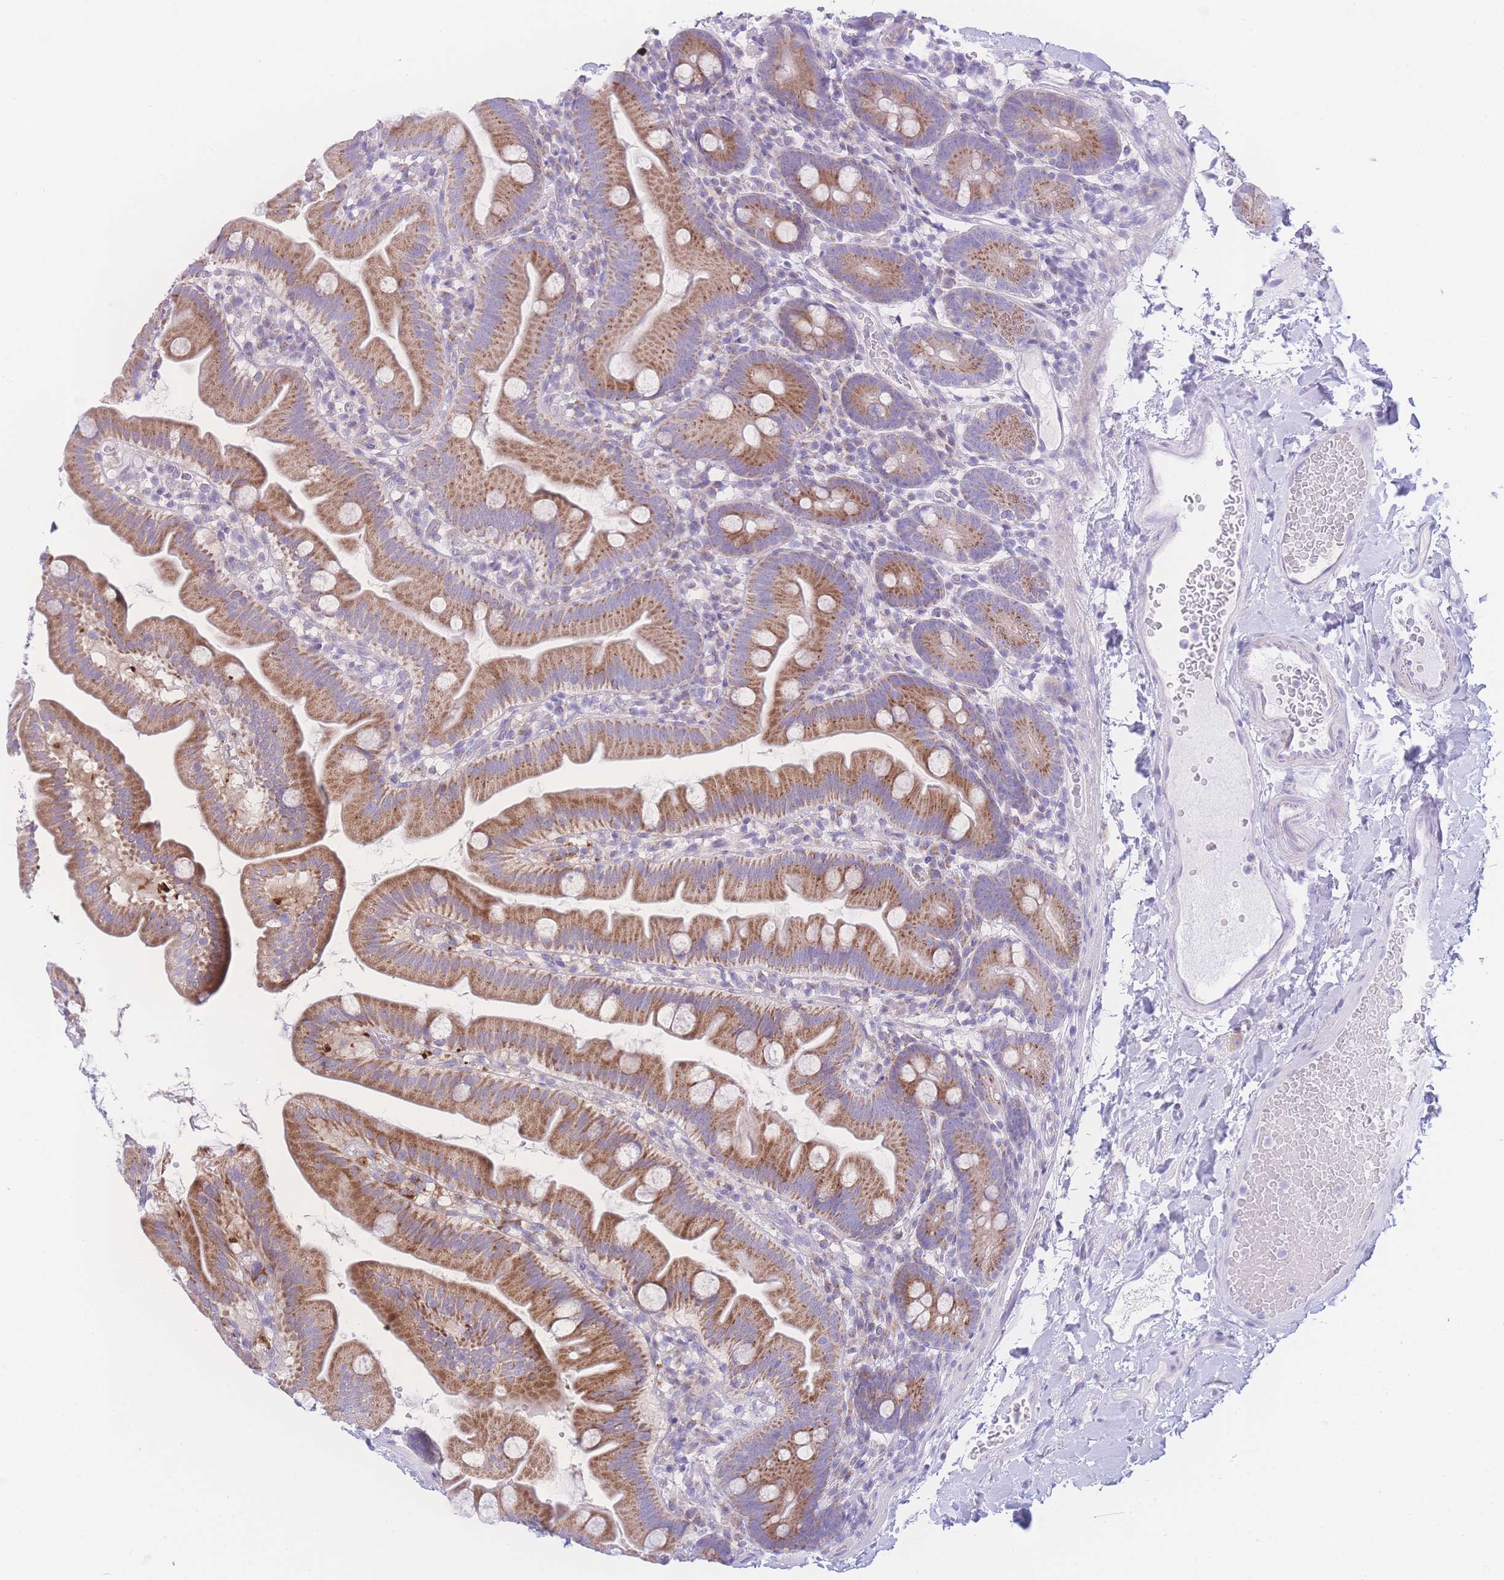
{"staining": {"intensity": "moderate", "quantity": ">75%", "location": "cytoplasmic/membranous"}, "tissue": "small intestine", "cell_type": "Glandular cells", "image_type": "normal", "snomed": [{"axis": "morphology", "description": "Normal tissue, NOS"}, {"axis": "topography", "description": "Small intestine"}], "caption": "A brown stain labels moderate cytoplasmic/membranous staining of a protein in glandular cells of unremarkable small intestine.", "gene": "NBEAL1", "patient": {"sex": "female", "age": 68}}